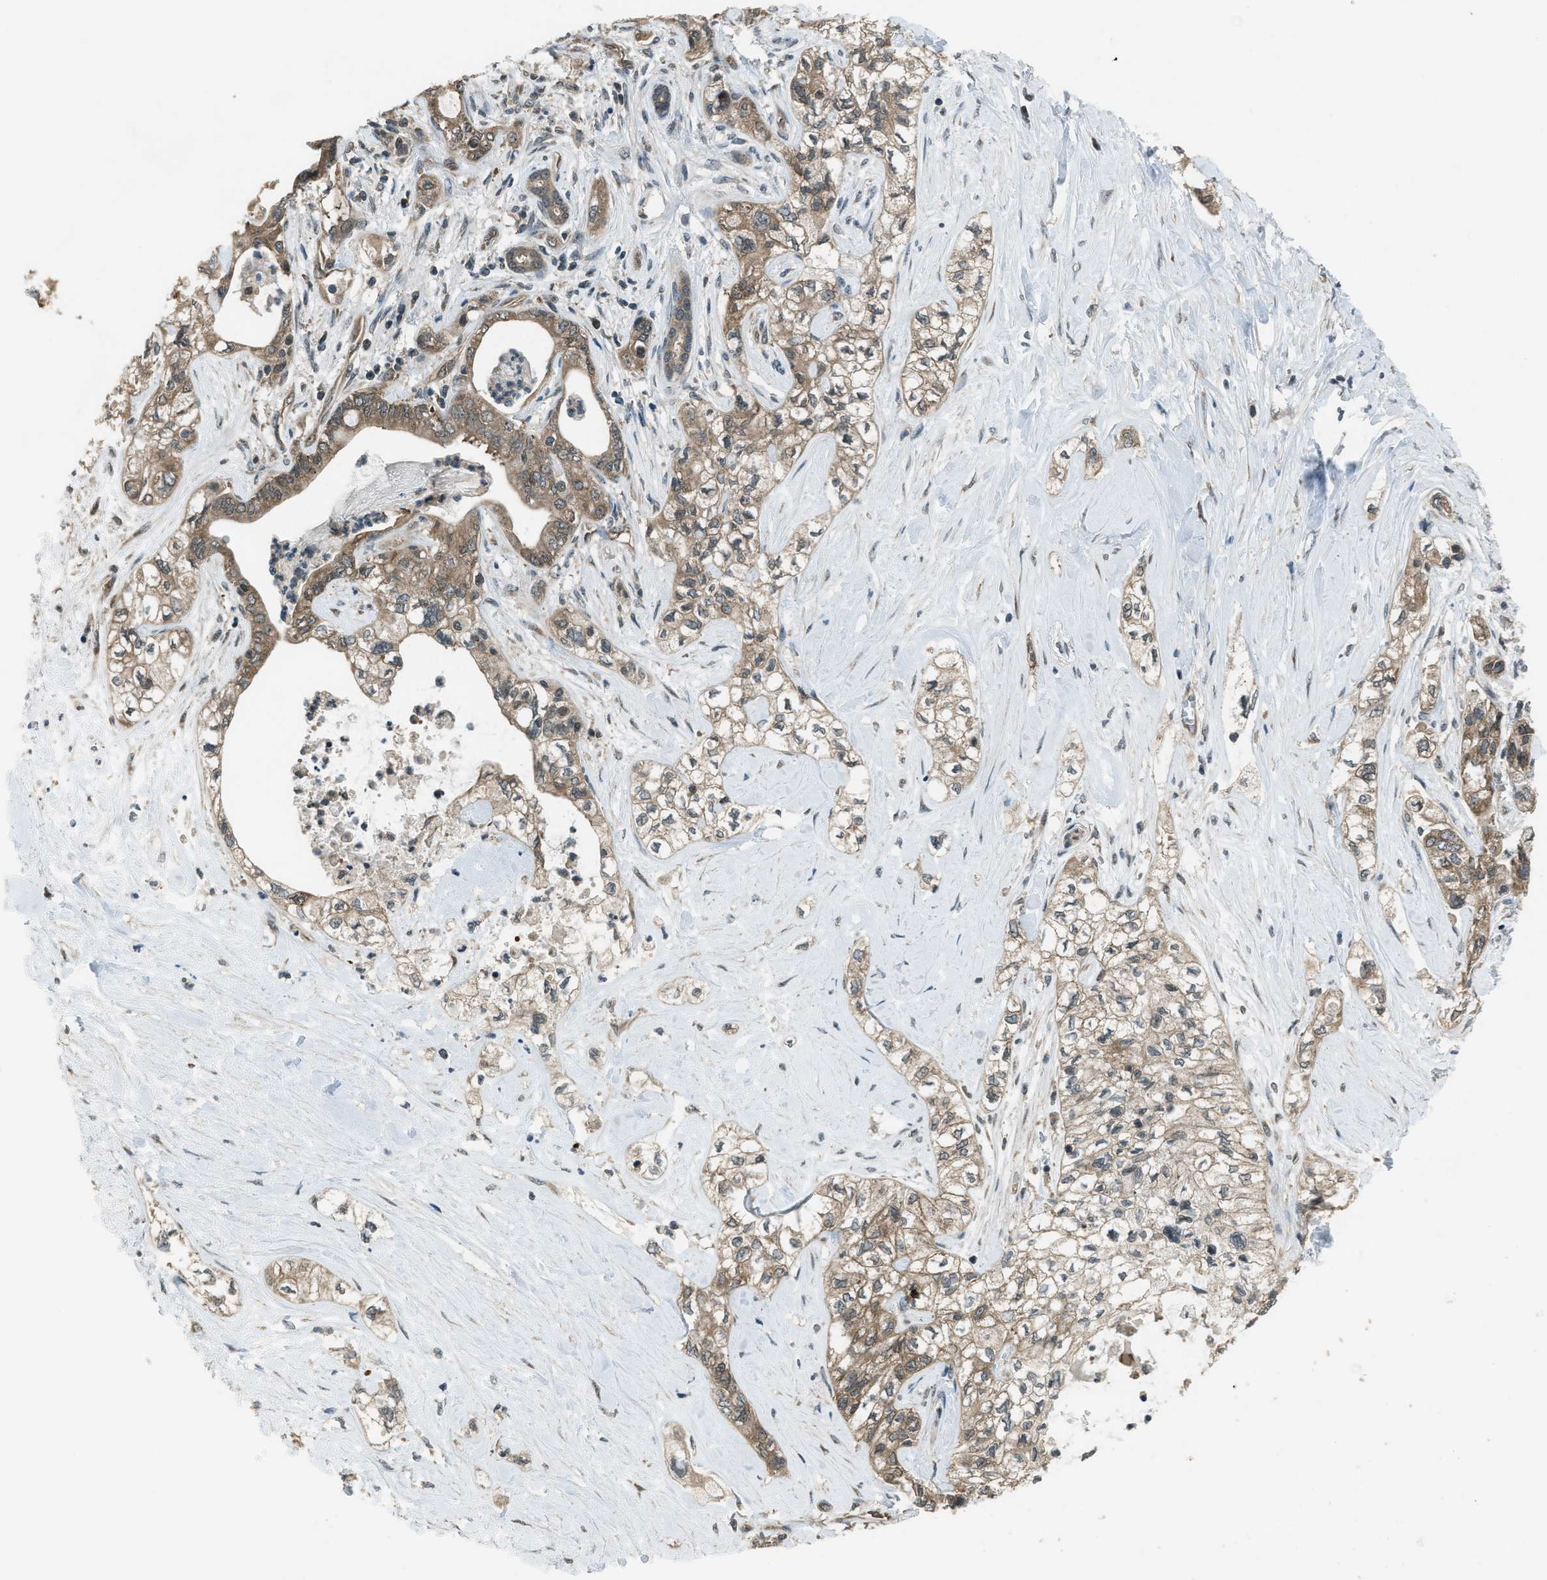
{"staining": {"intensity": "moderate", "quantity": ">75%", "location": "cytoplasmic/membranous"}, "tissue": "pancreatic cancer", "cell_type": "Tumor cells", "image_type": "cancer", "snomed": [{"axis": "morphology", "description": "Adenocarcinoma, NOS"}, {"axis": "topography", "description": "Pancreas"}], "caption": "Tumor cells display medium levels of moderate cytoplasmic/membranous staining in about >75% of cells in pancreatic adenocarcinoma. (Stains: DAB in brown, nuclei in blue, Microscopy: brightfield microscopy at high magnification).", "gene": "ASAP2", "patient": {"sex": "male", "age": 70}}